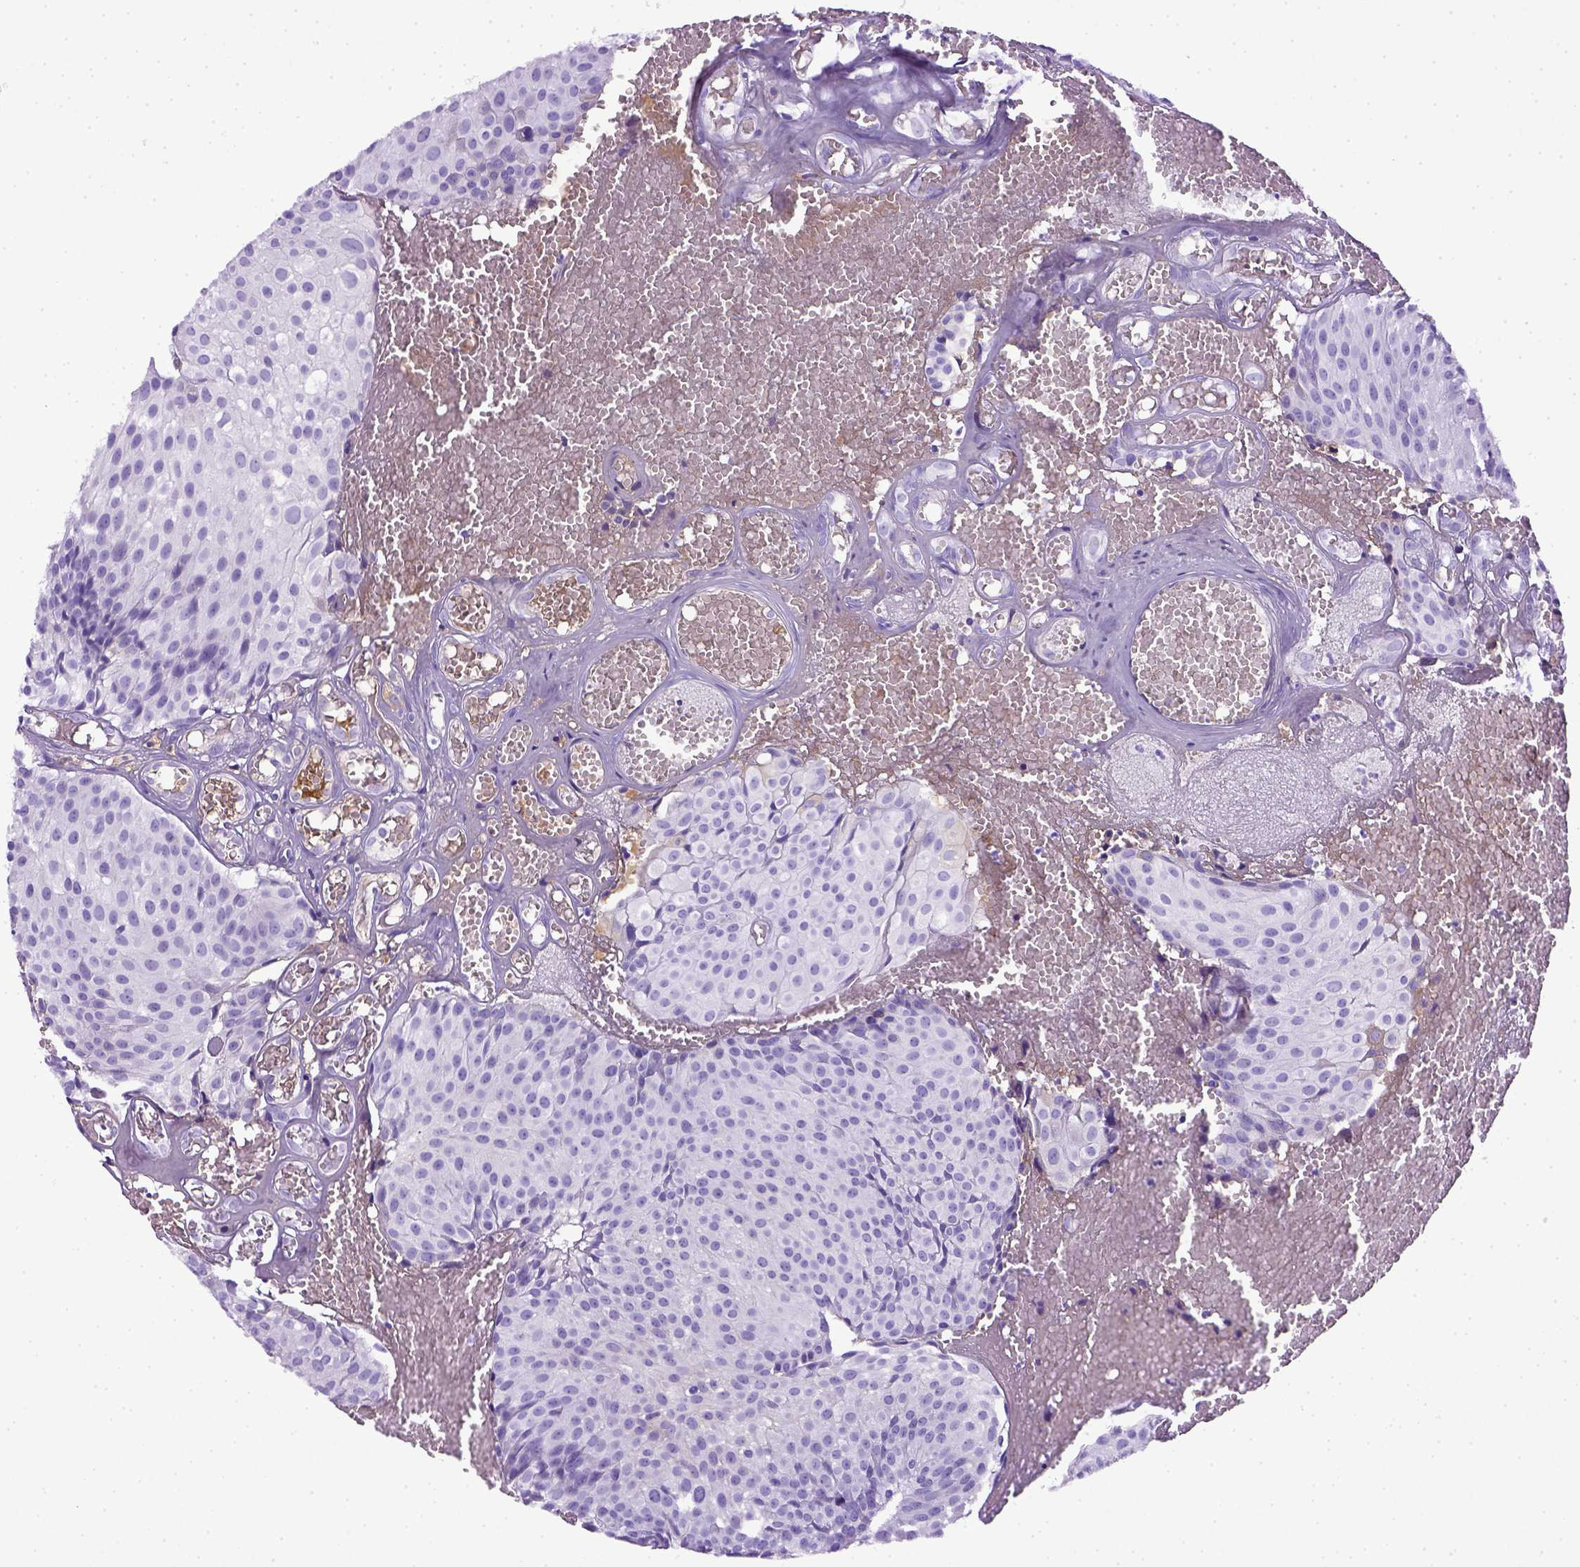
{"staining": {"intensity": "negative", "quantity": "none", "location": "none"}, "tissue": "urothelial cancer", "cell_type": "Tumor cells", "image_type": "cancer", "snomed": [{"axis": "morphology", "description": "Urothelial carcinoma, Low grade"}, {"axis": "topography", "description": "Urinary bladder"}], "caption": "The micrograph displays no staining of tumor cells in urothelial cancer.", "gene": "ITIH4", "patient": {"sex": "male", "age": 63}}